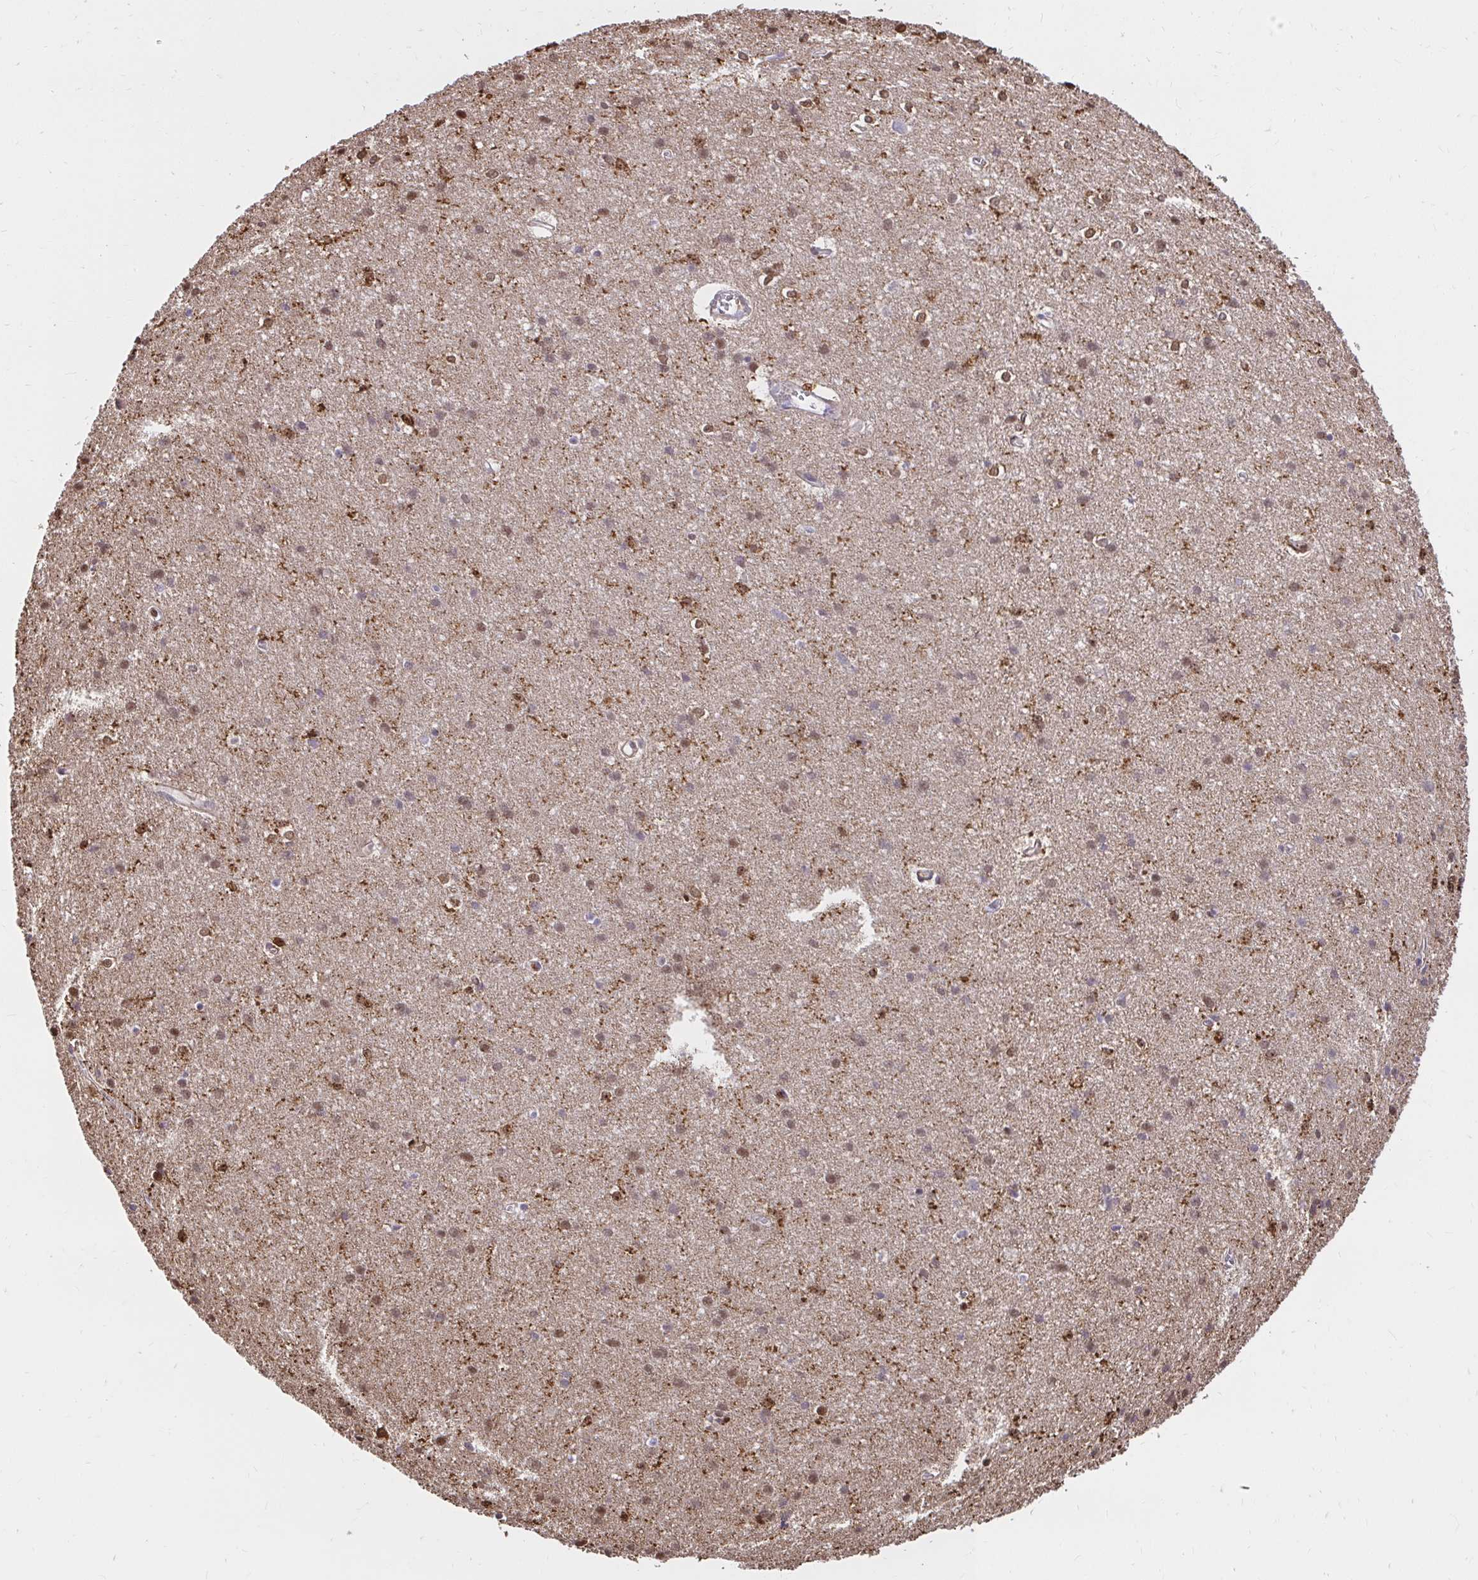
{"staining": {"intensity": "moderate", "quantity": "25%-75%", "location": "cytoplasmic/membranous"}, "tissue": "cerebral cortex", "cell_type": "Endothelial cells", "image_type": "normal", "snomed": [{"axis": "morphology", "description": "Normal tissue, NOS"}, {"axis": "topography", "description": "Cerebral cortex"}], "caption": "DAB immunohistochemical staining of benign human cerebral cortex demonstrates moderate cytoplasmic/membranous protein staining in approximately 25%-75% of endothelial cells. (Brightfield microscopy of DAB IHC at high magnification).", "gene": "GSN", "patient": {"sex": "male", "age": 37}}